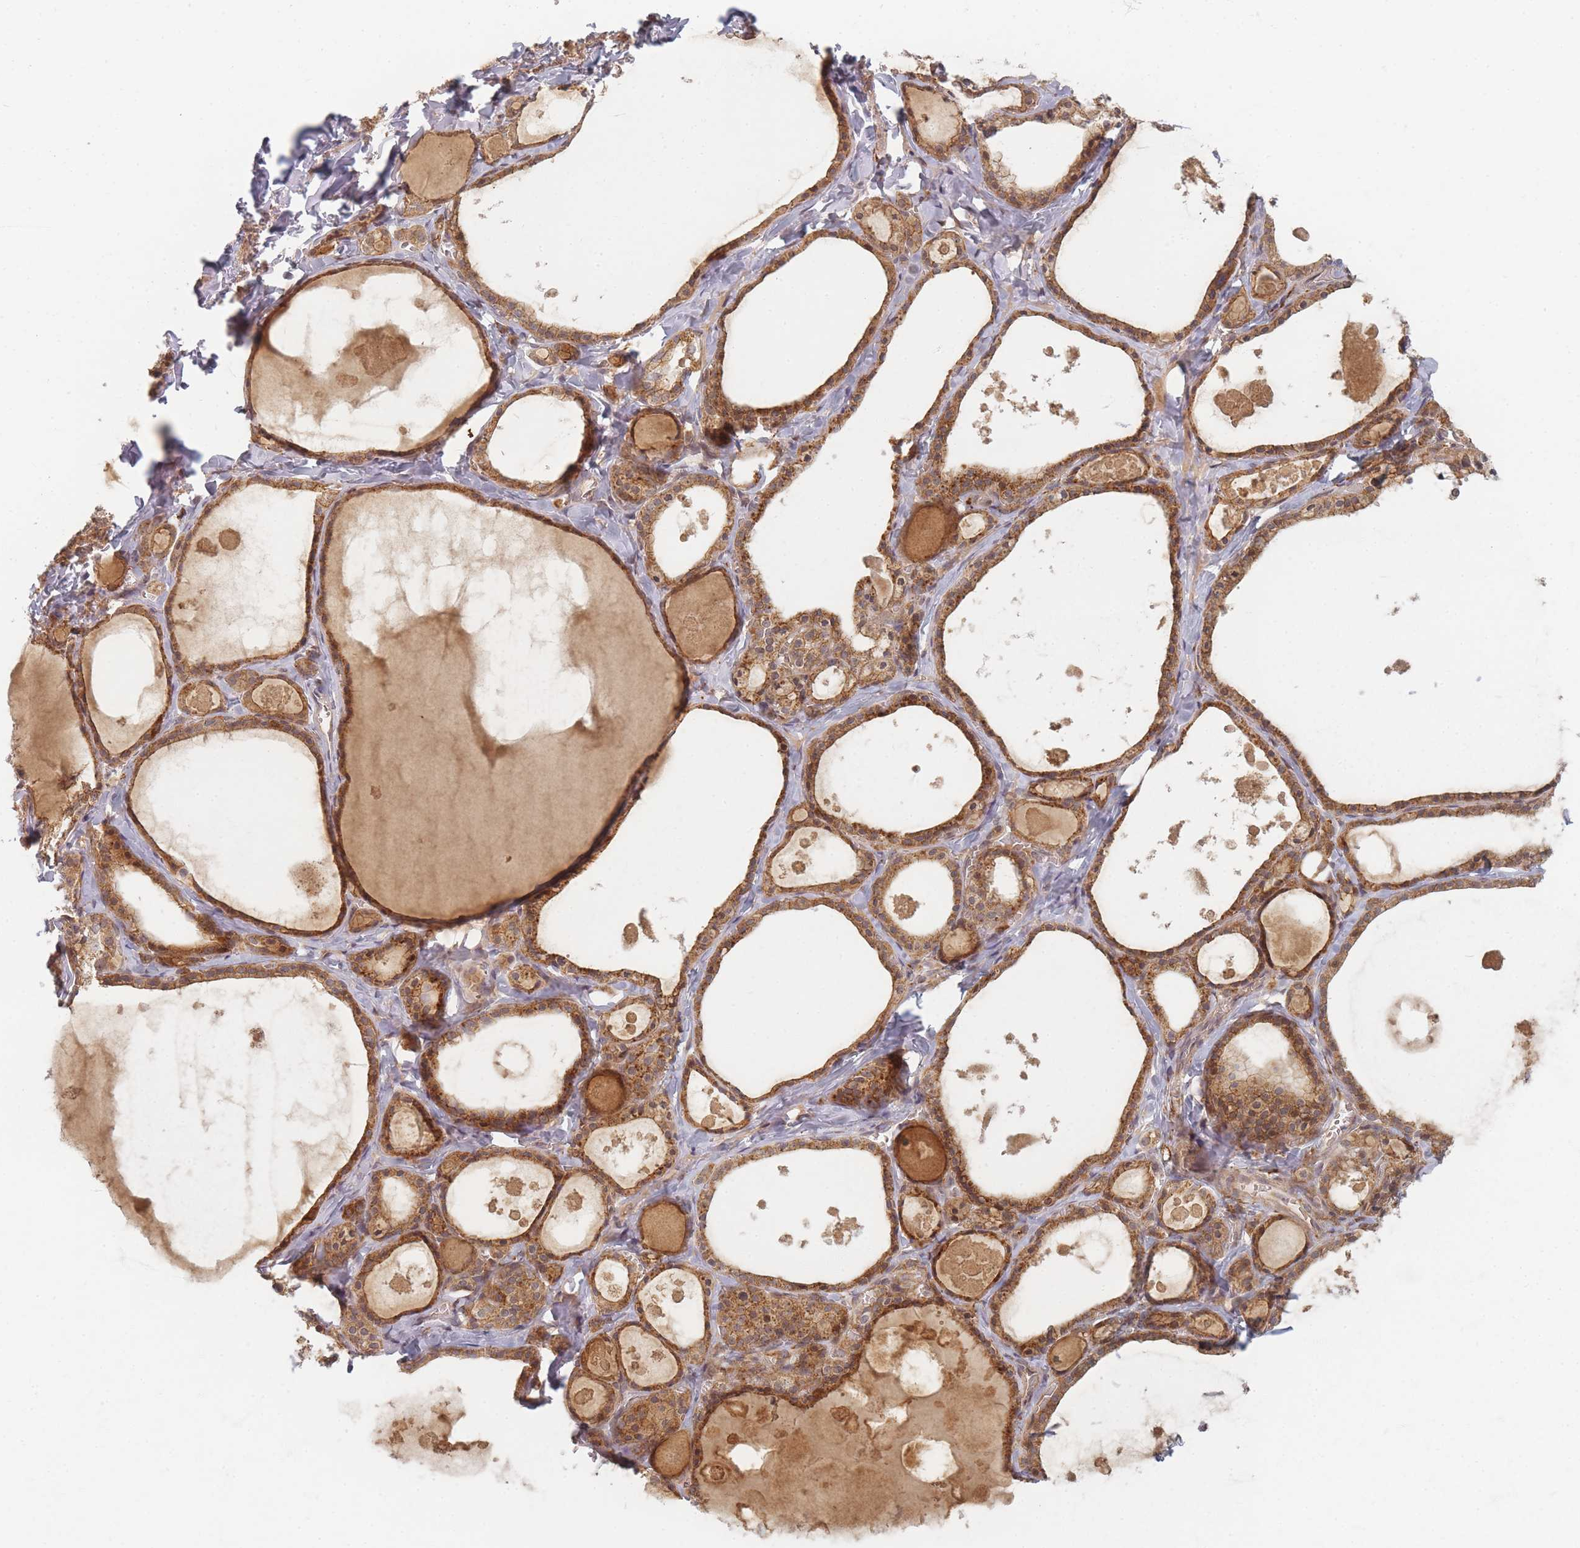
{"staining": {"intensity": "moderate", "quantity": ">75%", "location": "cytoplasmic/membranous"}, "tissue": "thyroid gland", "cell_type": "Glandular cells", "image_type": "normal", "snomed": [{"axis": "morphology", "description": "Normal tissue, NOS"}, {"axis": "topography", "description": "Thyroid gland"}], "caption": "A medium amount of moderate cytoplasmic/membranous staining is seen in about >75% of glandular cells in benign thyroid gland. (DAB (3,3'-diaminobenzidine) IHC with brightfield microscopy, high magnification).", "gene": "RADX", "patient": {"sex": "male", "age": 56}}